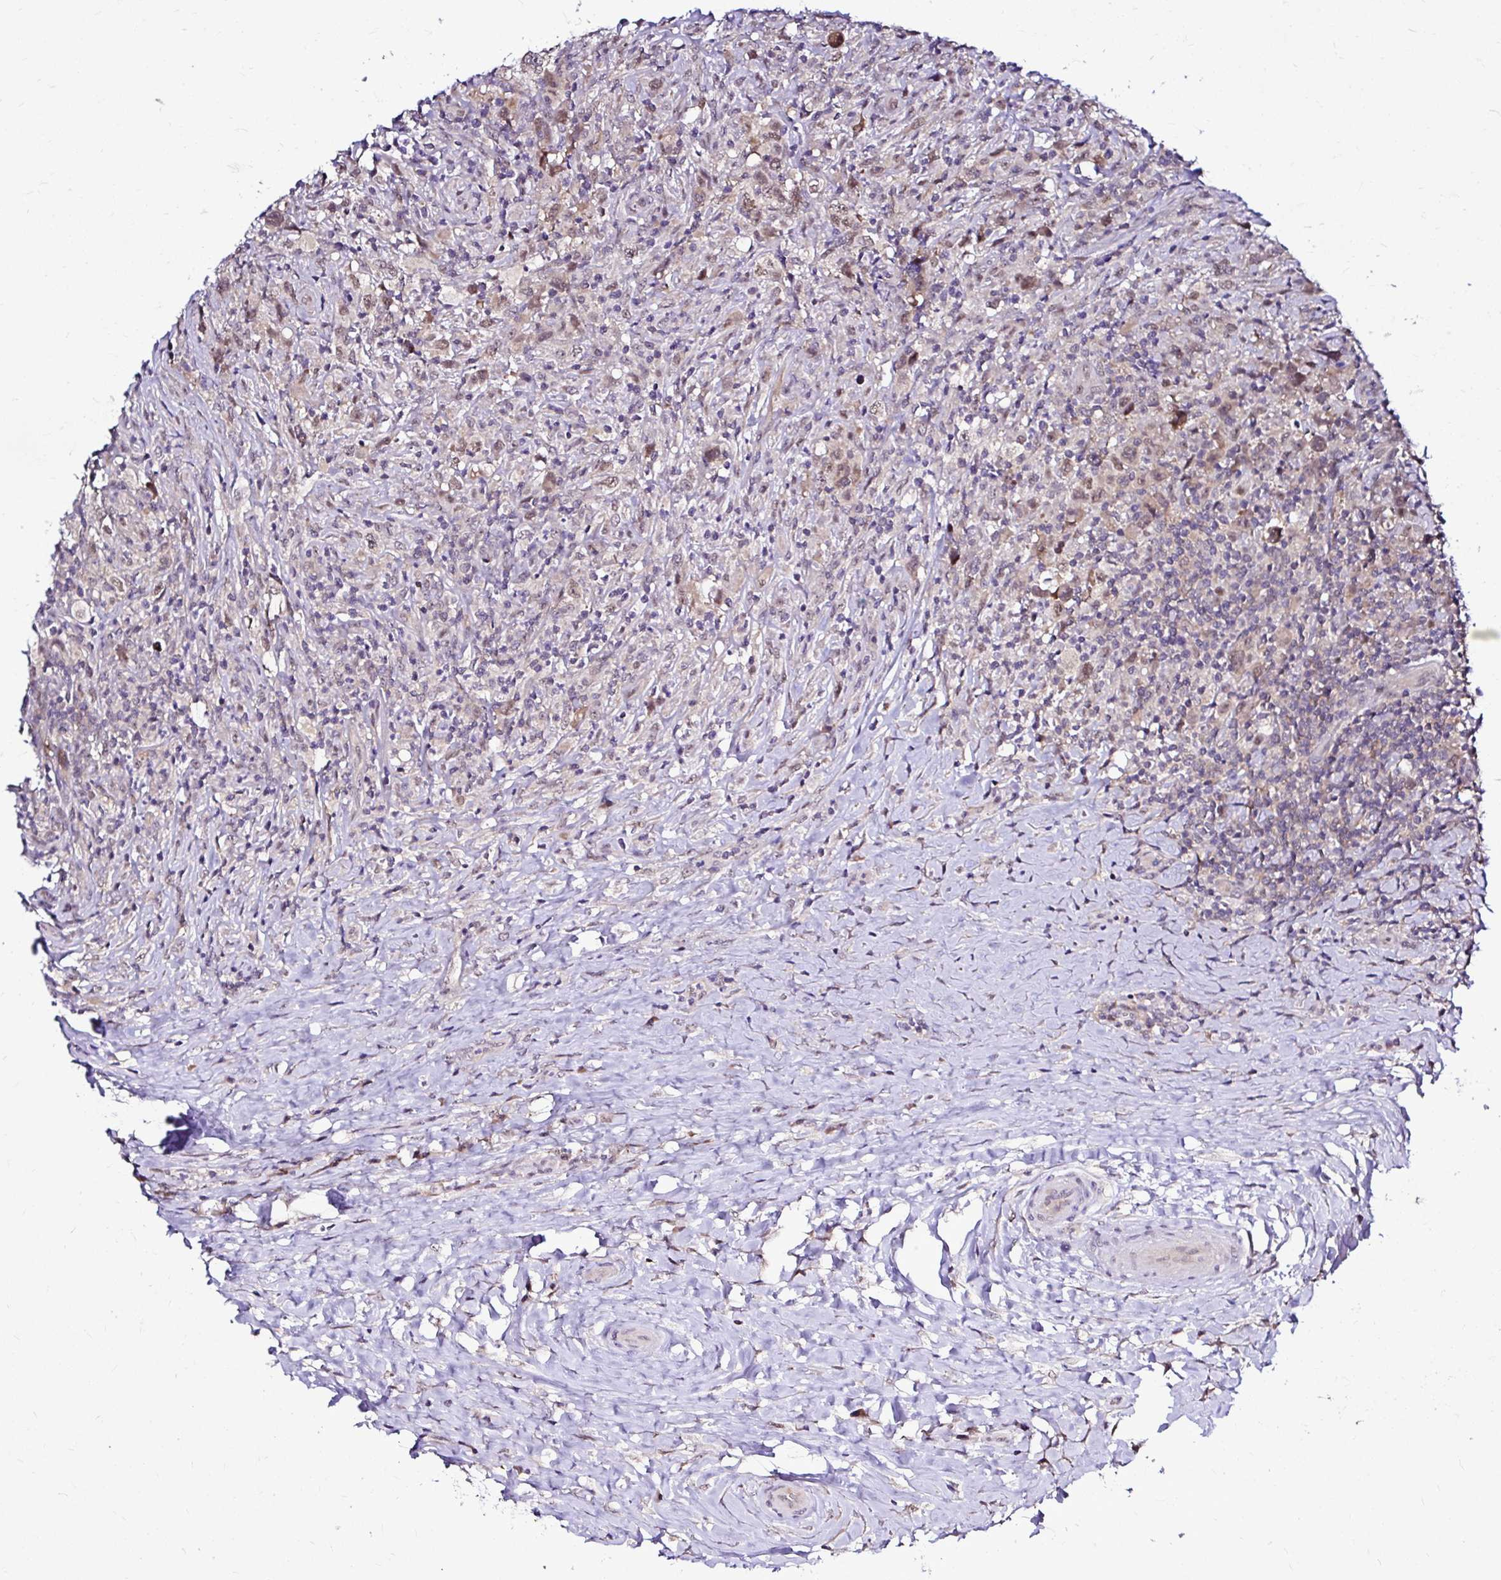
{"staining": {"intensity": "moderate", "quantity": ">75%", "location": "nuclear"}, "tissue": "lymphoma", "cell_type": "Tumor cells", "image_type": "cancer", "snomed": [{"axis": "morphology", "description": "Hodgkin's disease, NOS"}, {"axis": "topography", "description": "Lymph node"}], "caption": "Lymphoma stained for a protein shows moderate nuclear positivity in tumor cells.", "gene": "PSMD3", "patient": {"sex": "female", "age": 18}}